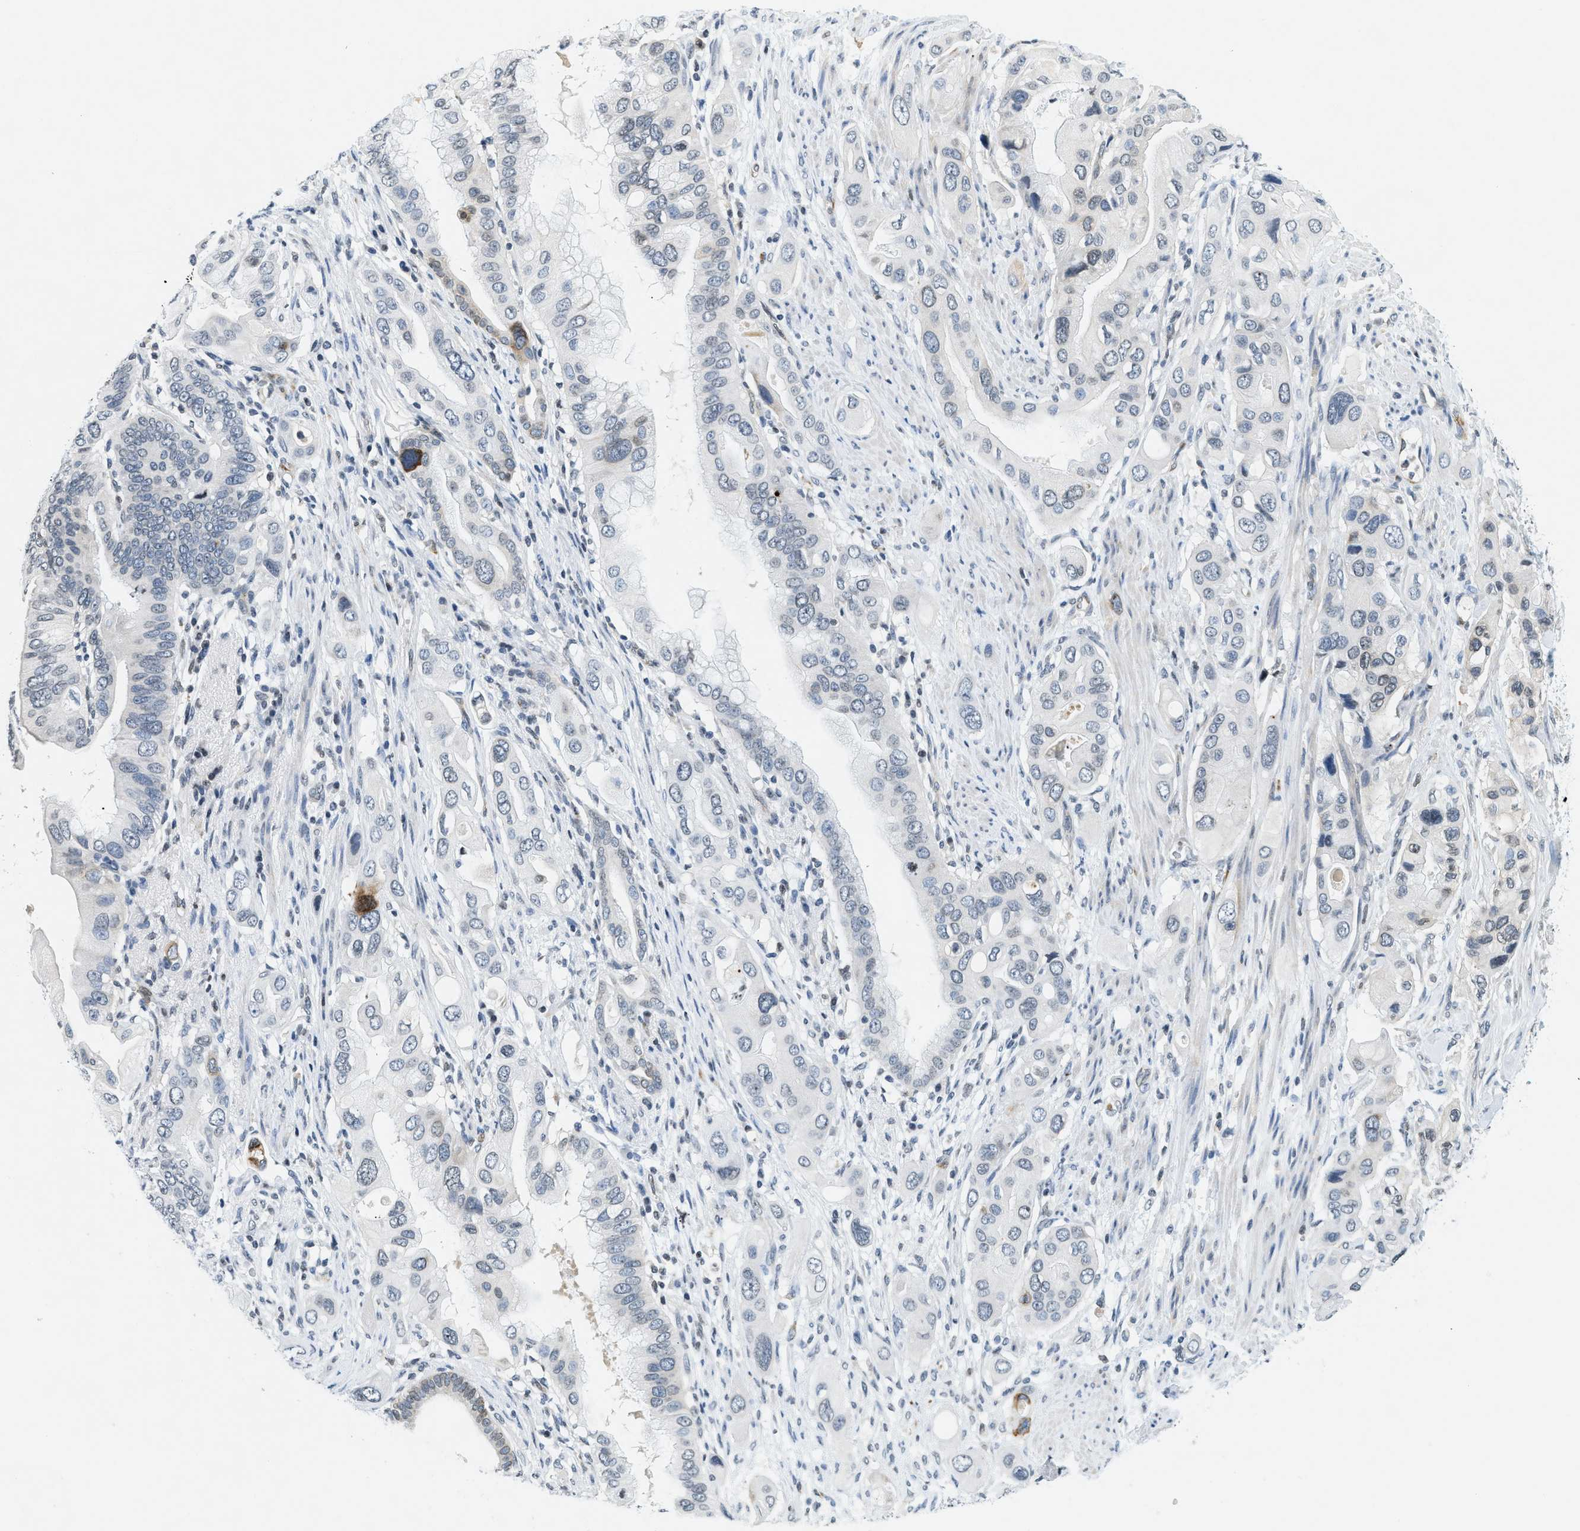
{"staining": {"intensity": "negative", "quantity": "none", "location": "none"}, "tissue": "pancreatic cancer", "cell_type": "Tumor cells", "image_type": "cancer", "snomed": [{"axis": "morphology", "description": "Adenocarcinoma, NOS"}, {"axis": "topography", "description": "Pancreas"}], "caption": "DAB (3,3'-diaminobenzidine) immunohistochemical staining of human pancreatic cancer (adenocarcinoma) demonstrates no significant expression in tumor cells. (DAB immunohistochemistry with hematoxylin counter stain).", "gene": "UVRAG", "patient": {"sex": "female", "age": 56}}